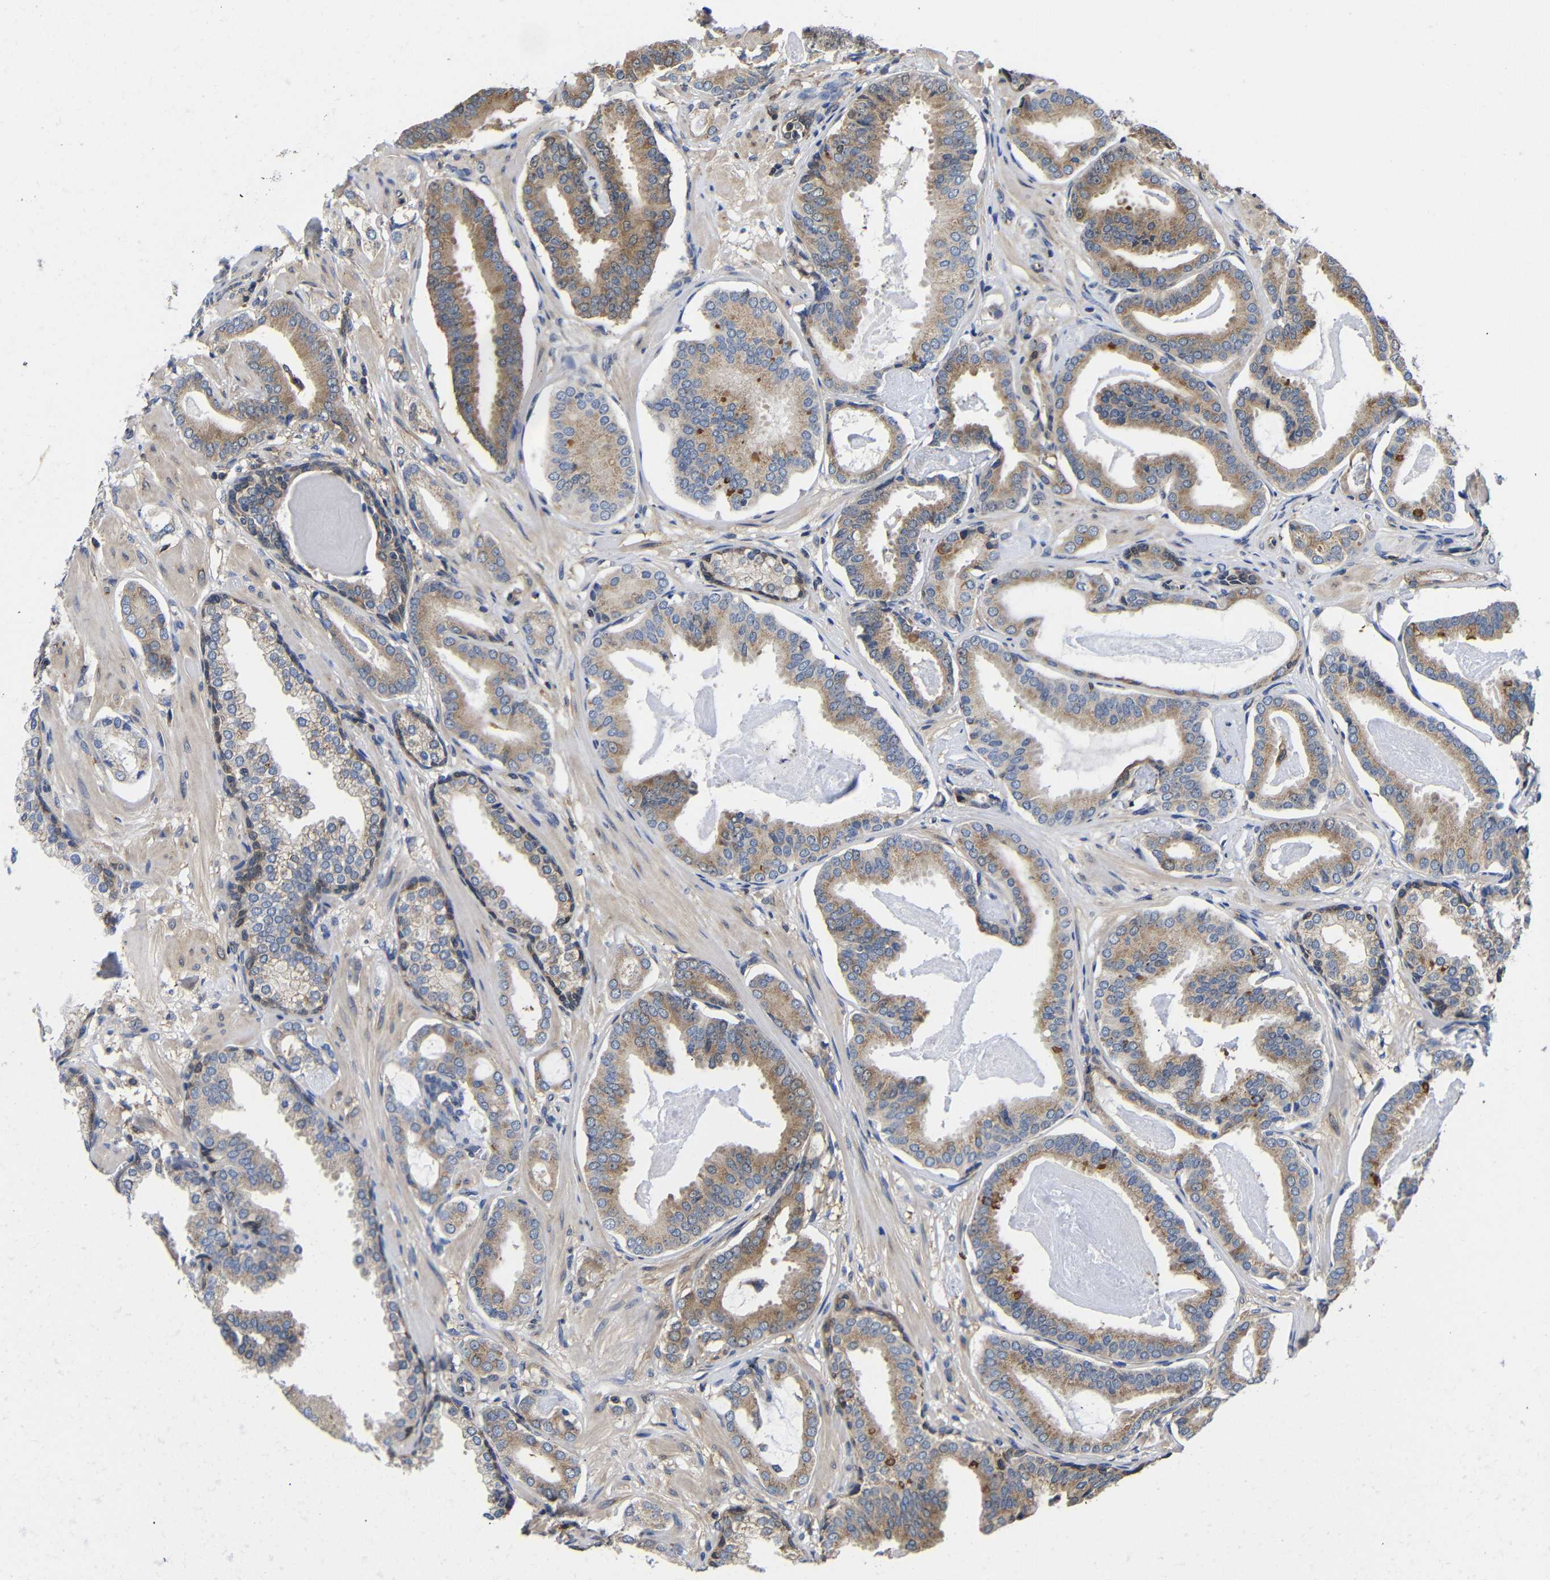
{"staining": {"intensity": "moderate", "quantity": ">75%", "location": "cytoplasmic/membranous"}, "tissue": "prostate cancer", "cell_type": "Tumor cells", "image_type": "cancer", "snomed": [{"axis": "morphology", "description": "Adenocarcinoma, Low grade"}, {"axis": "topography", "description": "Prostate"}], "caption": "Tumor cells reveal medium levels of moderate cytoplasmic/membranous staining in approximately >75% of cells in low-grade adenocarcinoma (prostate).", "gene": "LRRCC1", "patient": {"sex": "male", "age": 53}}